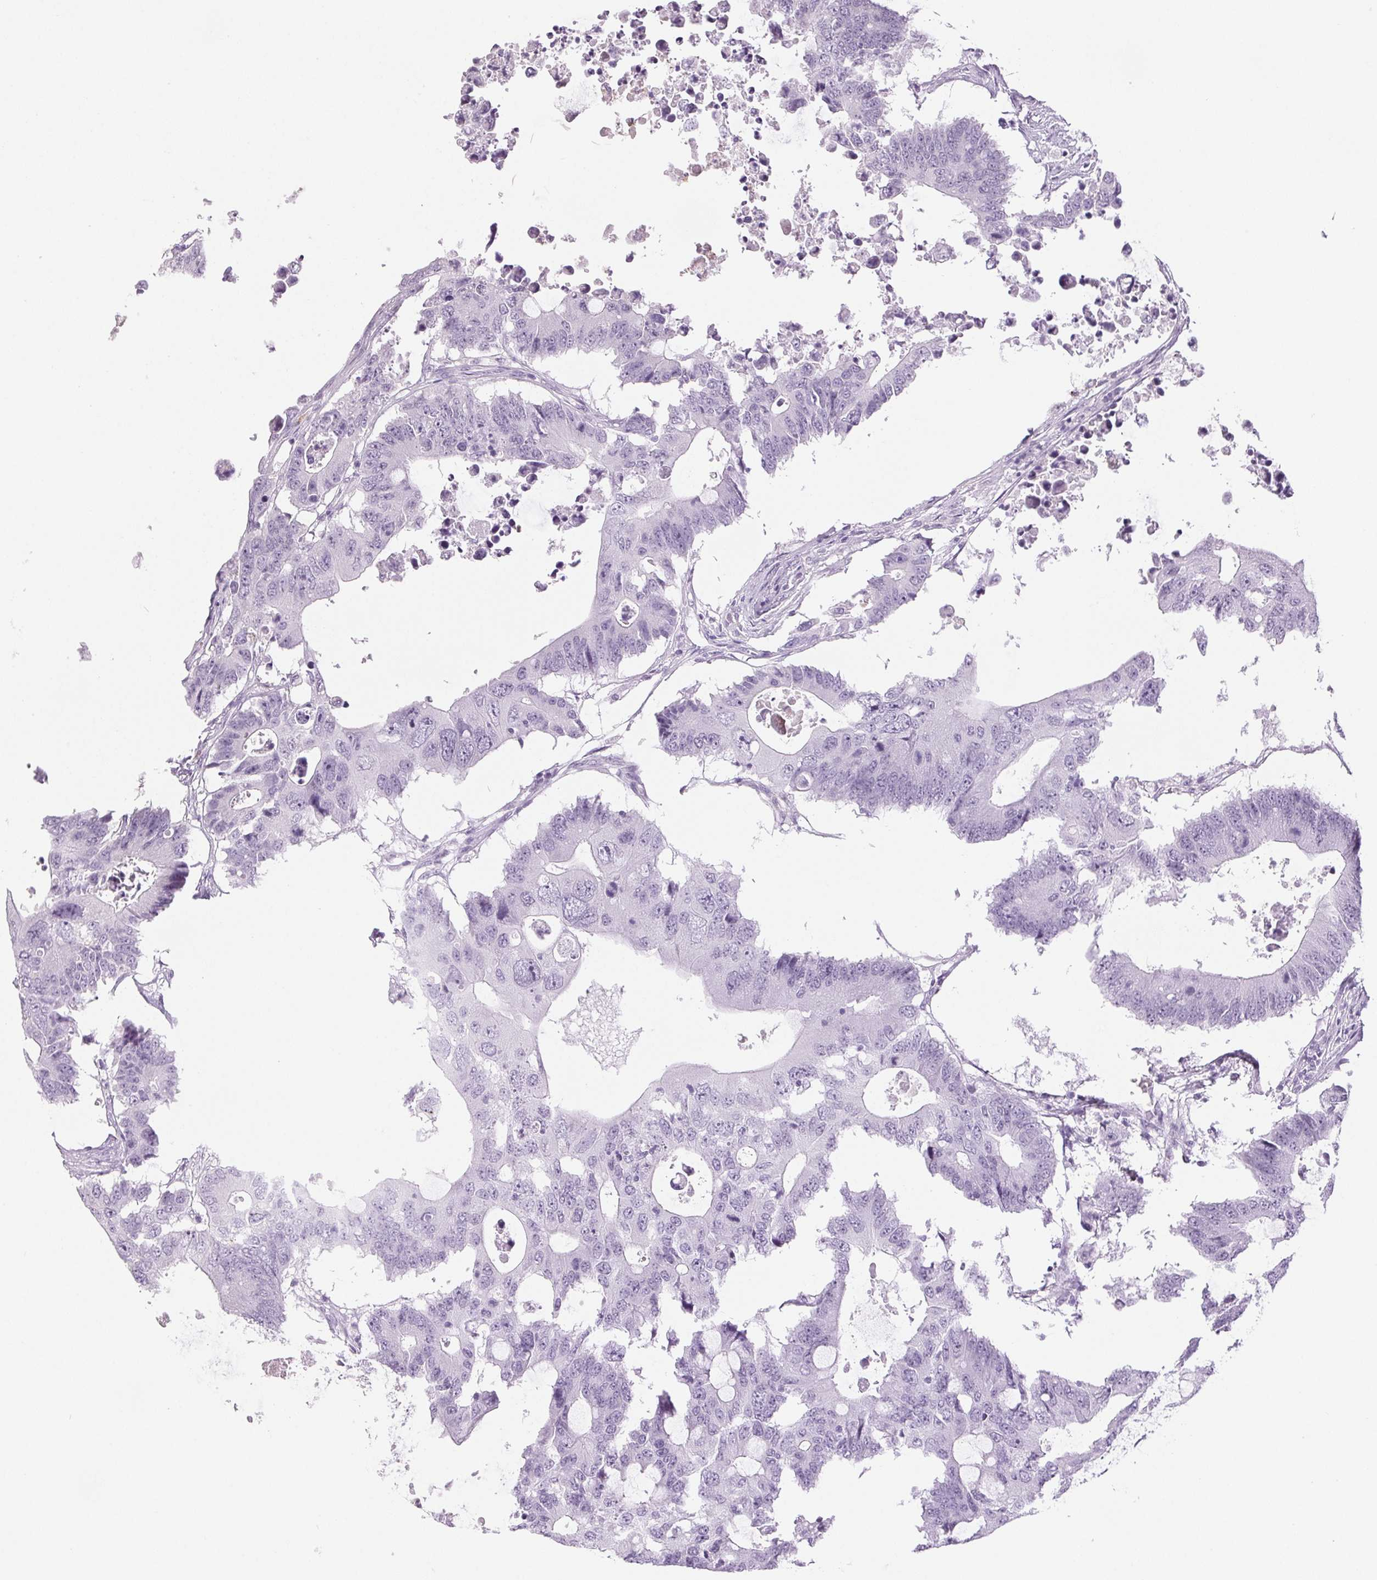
{"staining": {"intensity": "negative", "quantity": "none", "location": "none"}, "tissue": "colorectal cancer", "cell_type": "Tumor cells", "image_type": "cancer", "snomed": [{"axis": "morphology", "description": "Adenocarcinoma, NOS"}, {"axis": "topography", "description": "Colon"}], "caption": "Immunohistochemical staining of adenocarcinoma (colorectal) displays no significant staining in tumor cells.", "gene": "LTF", "patient": {"sex": "male", "age": 71}}